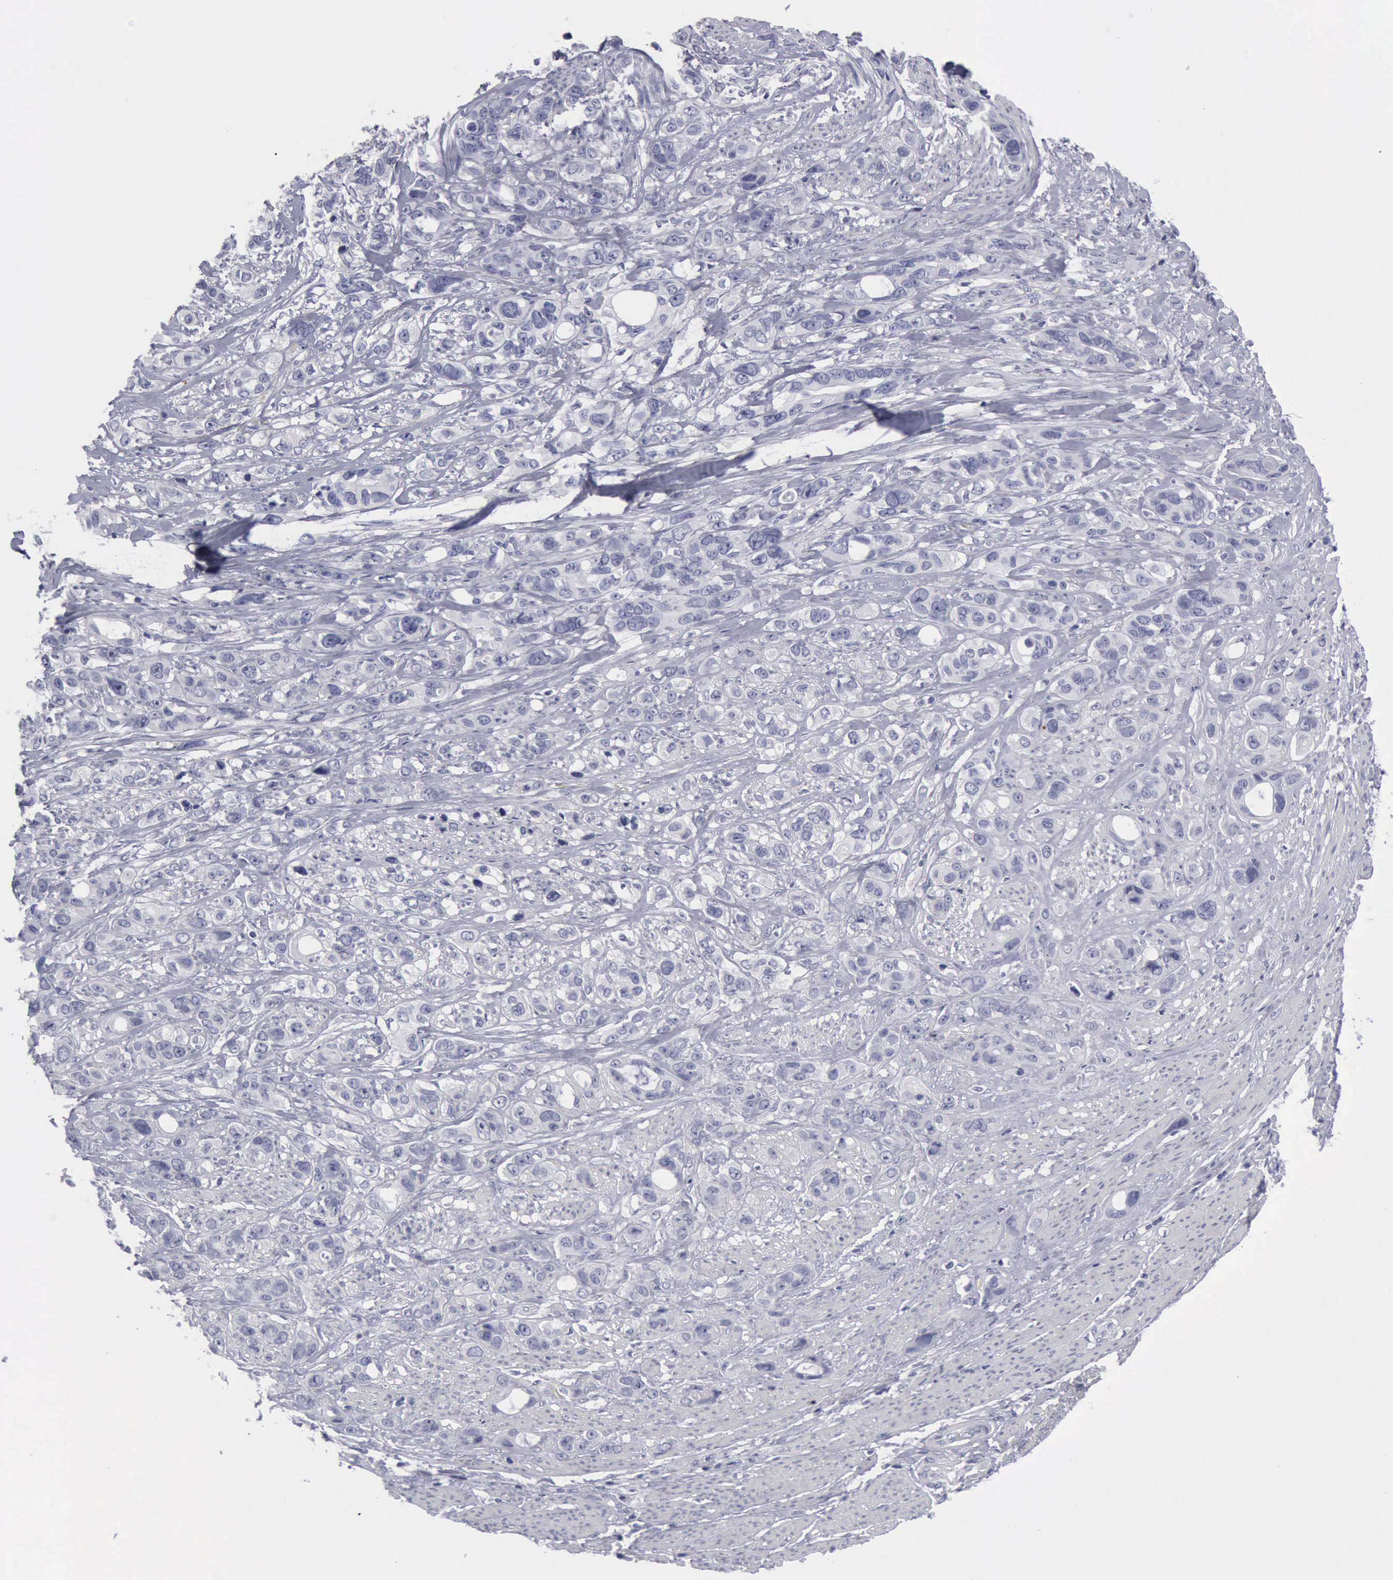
{"staining": {"intensity": "negative", "quantity": "none", "location": "none"}, "tissue": "stomach cancer", "cell_type": "Tumor cells", "image_type": "cancer", "snomed": [{"axis": "morphology", "description": "Adenocarcinoma, NOS"}, {"axis": "topography", "description": "Stomach, upper"}], "caption": "DAB immunohistochemical staining of human stomach adenocarcinoma exhibits no significant staining in tumor cells.", "gene": "KRT13", "patient": {"sex": "male", "age": 47}}